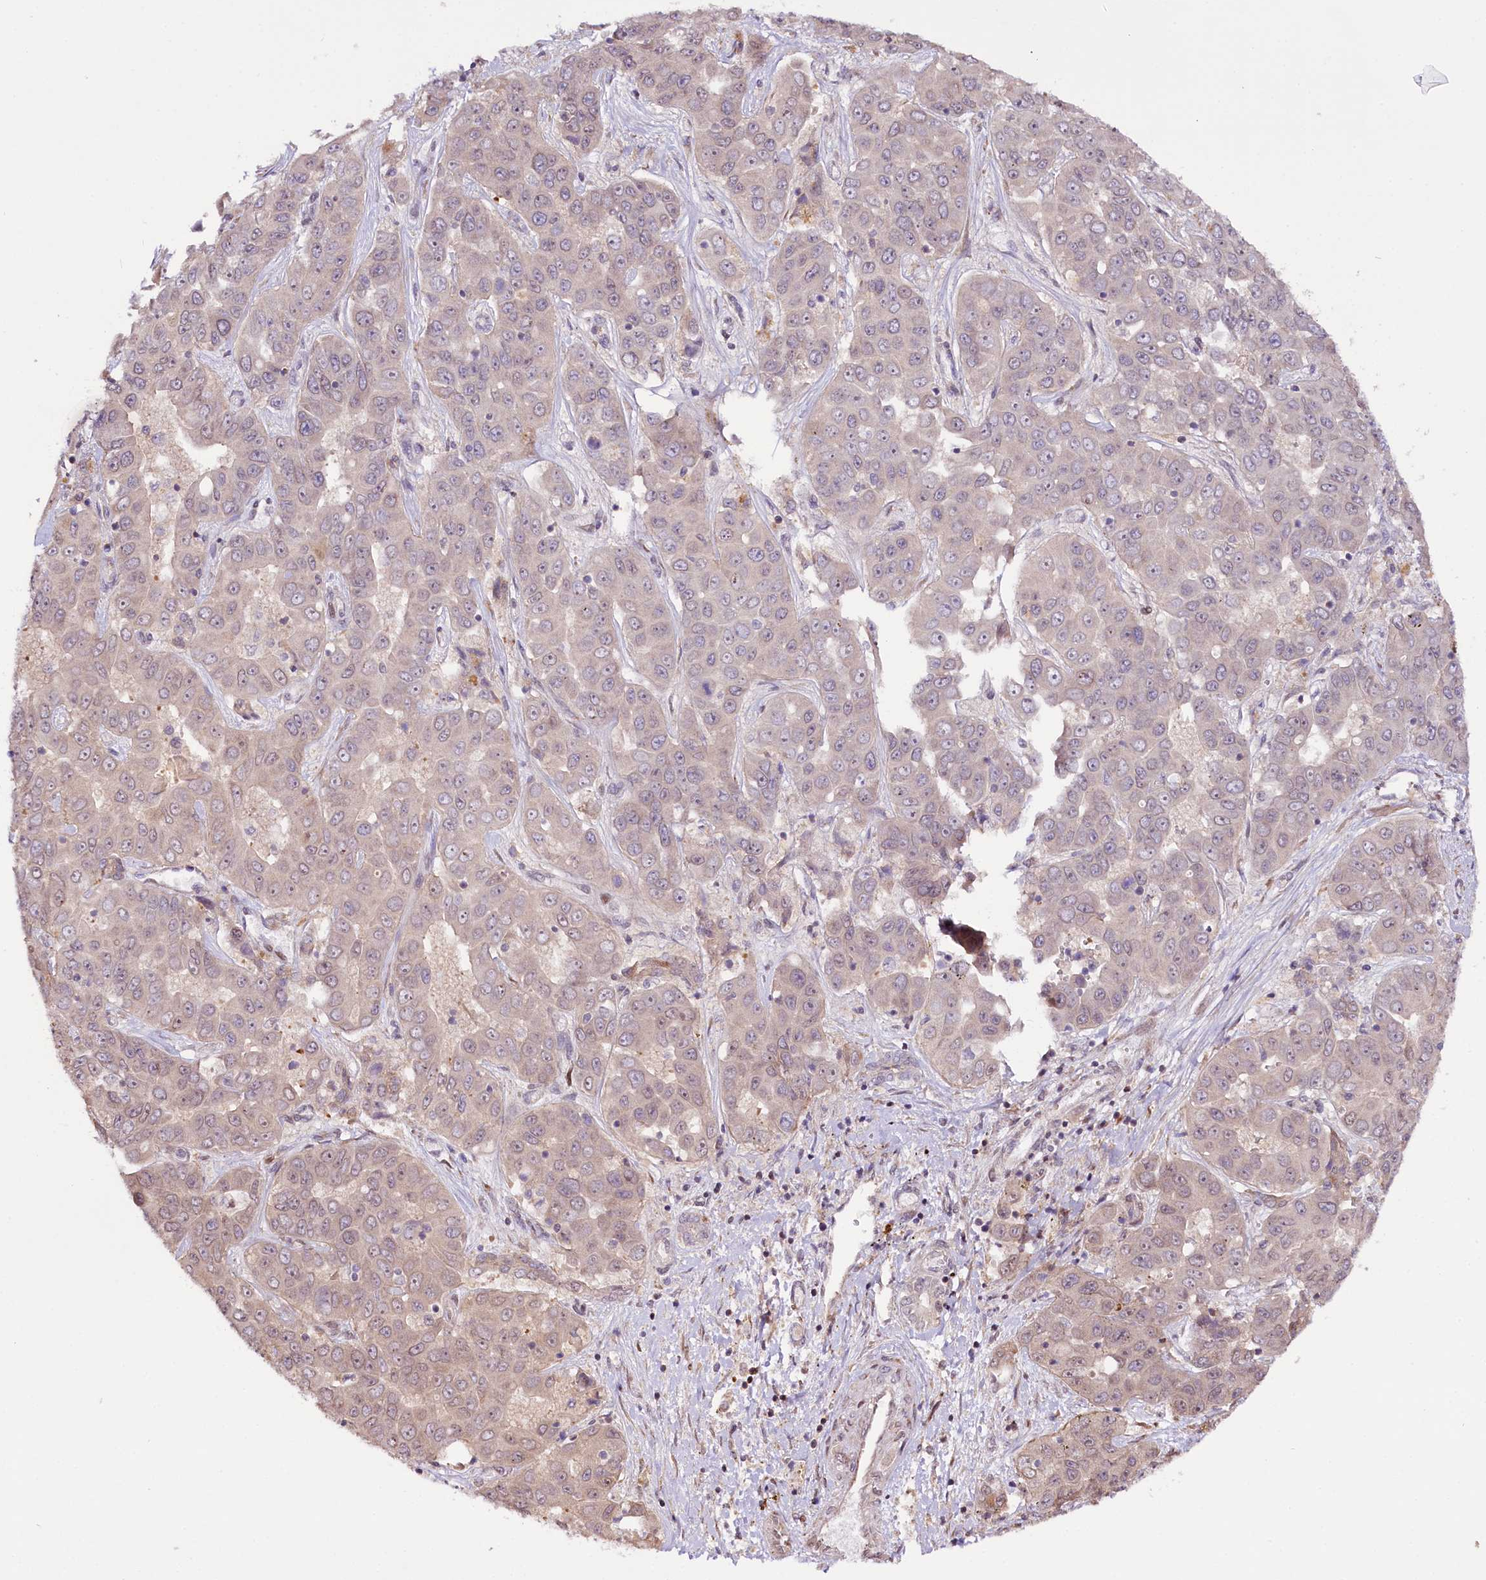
{"staining": {"intensity": "negative", "quantity": "none", "location": "none"}, "tissue": "liver cancer", "cell_type": "Tumor cells", "image_type": "cancer", "snomed": [{"axis": "morphology", "description": "Cholangiocarcinoma"}, {"axis": "topography", "description": "Liver"}], "caption": "IHC of human liver cancer shows no staining in tumor cells.", "gene": "CUTC", "patient": {"sex": "female", "age": 52}}